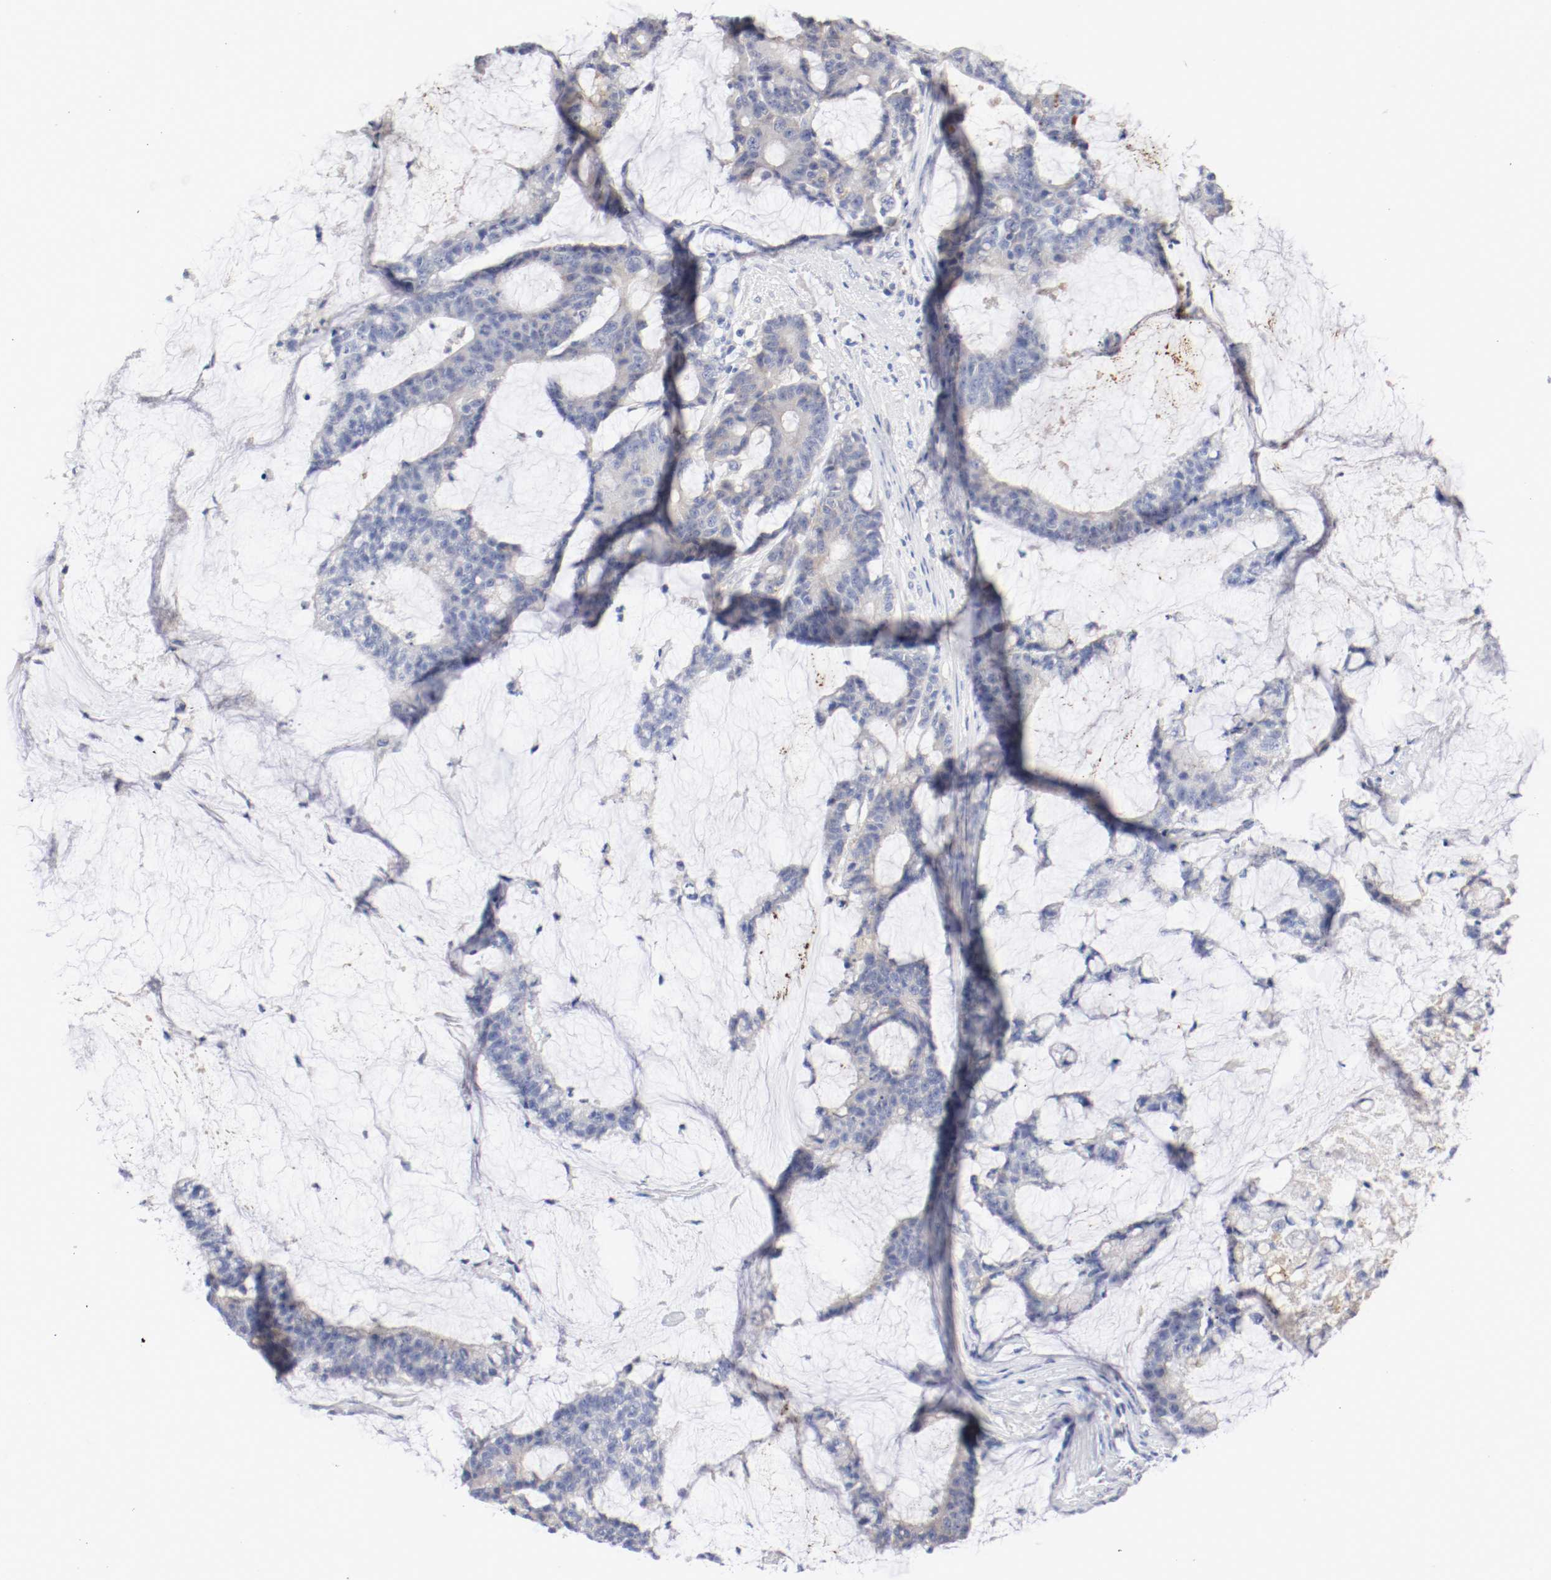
{"staining": {"intensity": "negative", "quantity": "none", "location": "none"}, "tissue": "colorectal cancer", "cell_type": "Tumor cells", "image_type": "cancer", "snomed": [{"axis": "morphology", "description": "Adenocarcinoma, NOS"}, {"axis": "topography", "description": "Colon"}], "caption": "The image exhibits no significant staining in tumor cells of adenocarcinoma (colorectal). (DAB (3,3'-diaminobenzidine) immunohistochemistry, high magnification).", "gene": "FGFBP1", "patient": {"sex": "female", "age": 84}}